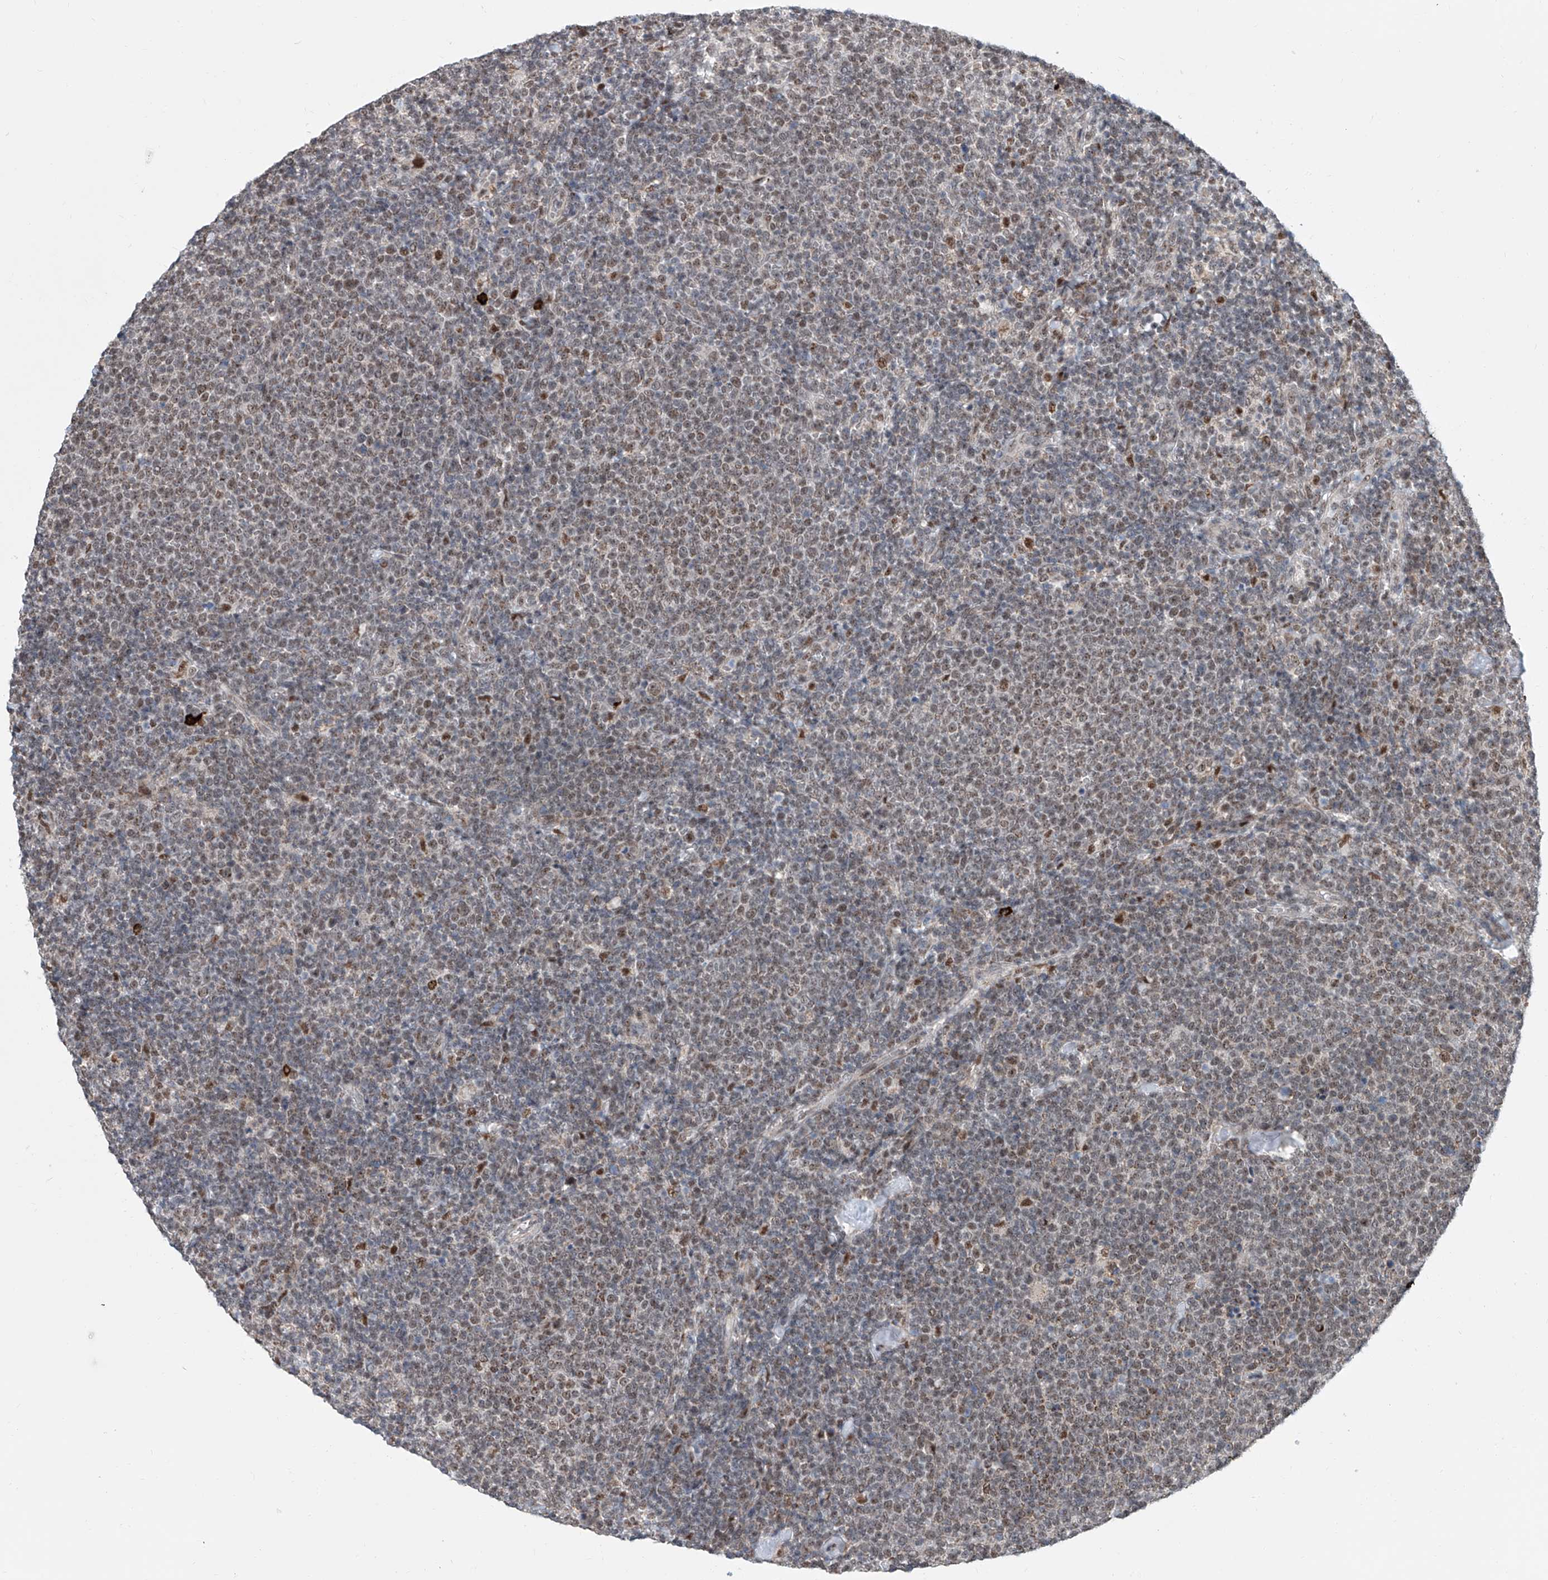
{"staining": {"intensity": "weak", "quantity": ">75%", "location": "nuclear"}, "tissue": "lymphoma", "cell_type": "Tumor cells", "image_type": "cancer", "snomed": [{"axis": "morphology", "description": "Malignant lymphoma, non-Hodgkin's type, High grade"}, {"axis": "topography", "description": "Lymph node"}], "caption": "Protein staining of lymphoma tissue displays weak nuclear positivity in approximately >75% of tumor cells.", "gene": "SDE2", "patient": {"sex": "male", "age": 61}}